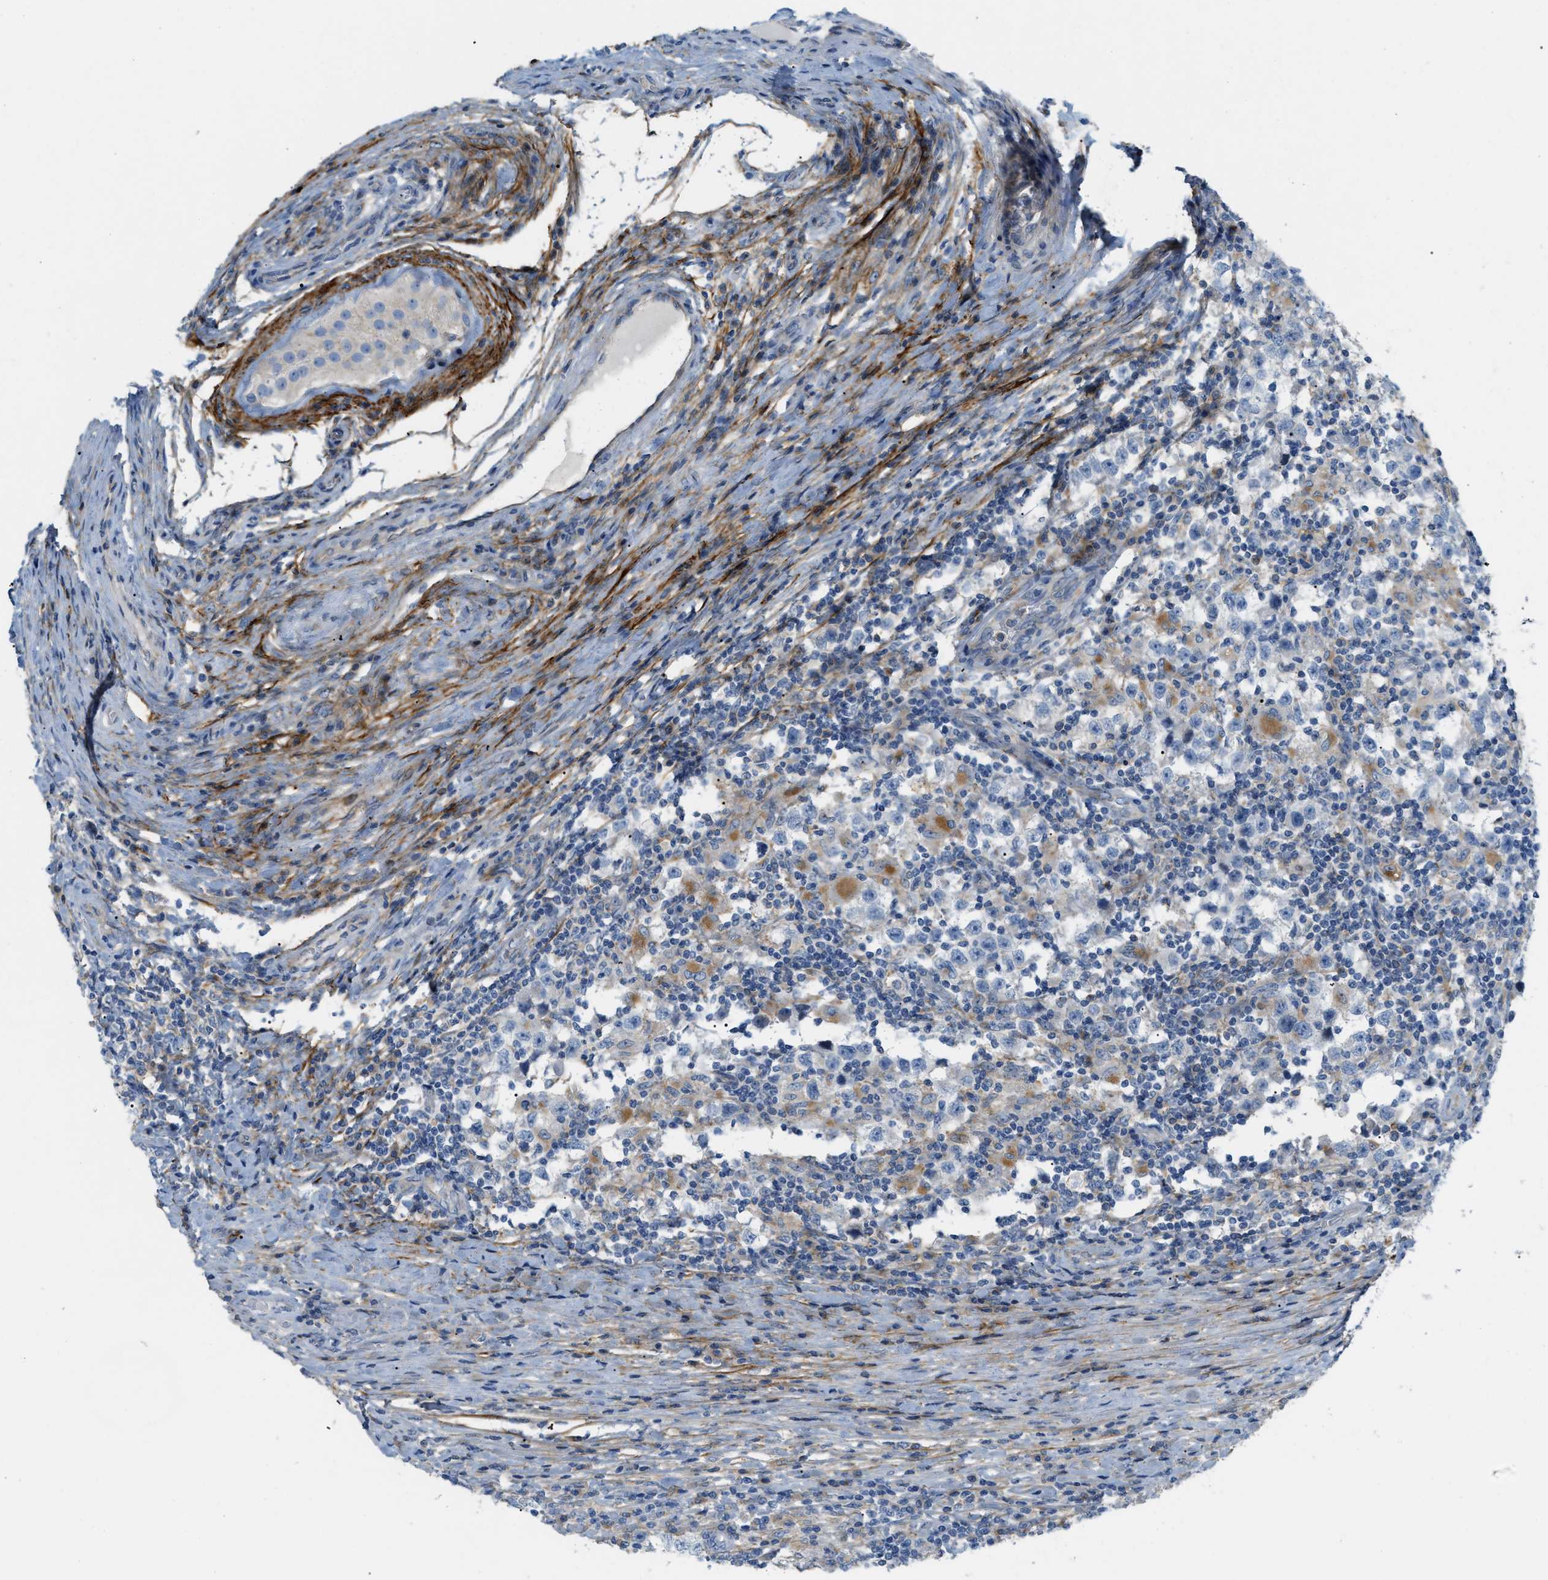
{"staining": {"intensity": "weak", "quantity": "<25%", "location": "cytoplasmic/membranous"}, "tissue": "testis cancer", "cell_type": "Tumor cells", "image_type": "cancer", "snomed": [{"axis": "morphology", "description": "Carcinoma, Embryonal, NOS"}, {"axis": "topography", "description": "Testis"}], "caption": "DAB immunohistochemical staining of human testis cancer (embryonal carcinoma) exhibits no significant expression in tumor cells.", "gene": "LMBRD1", "patient": {"sex": "male", "age": 21}}